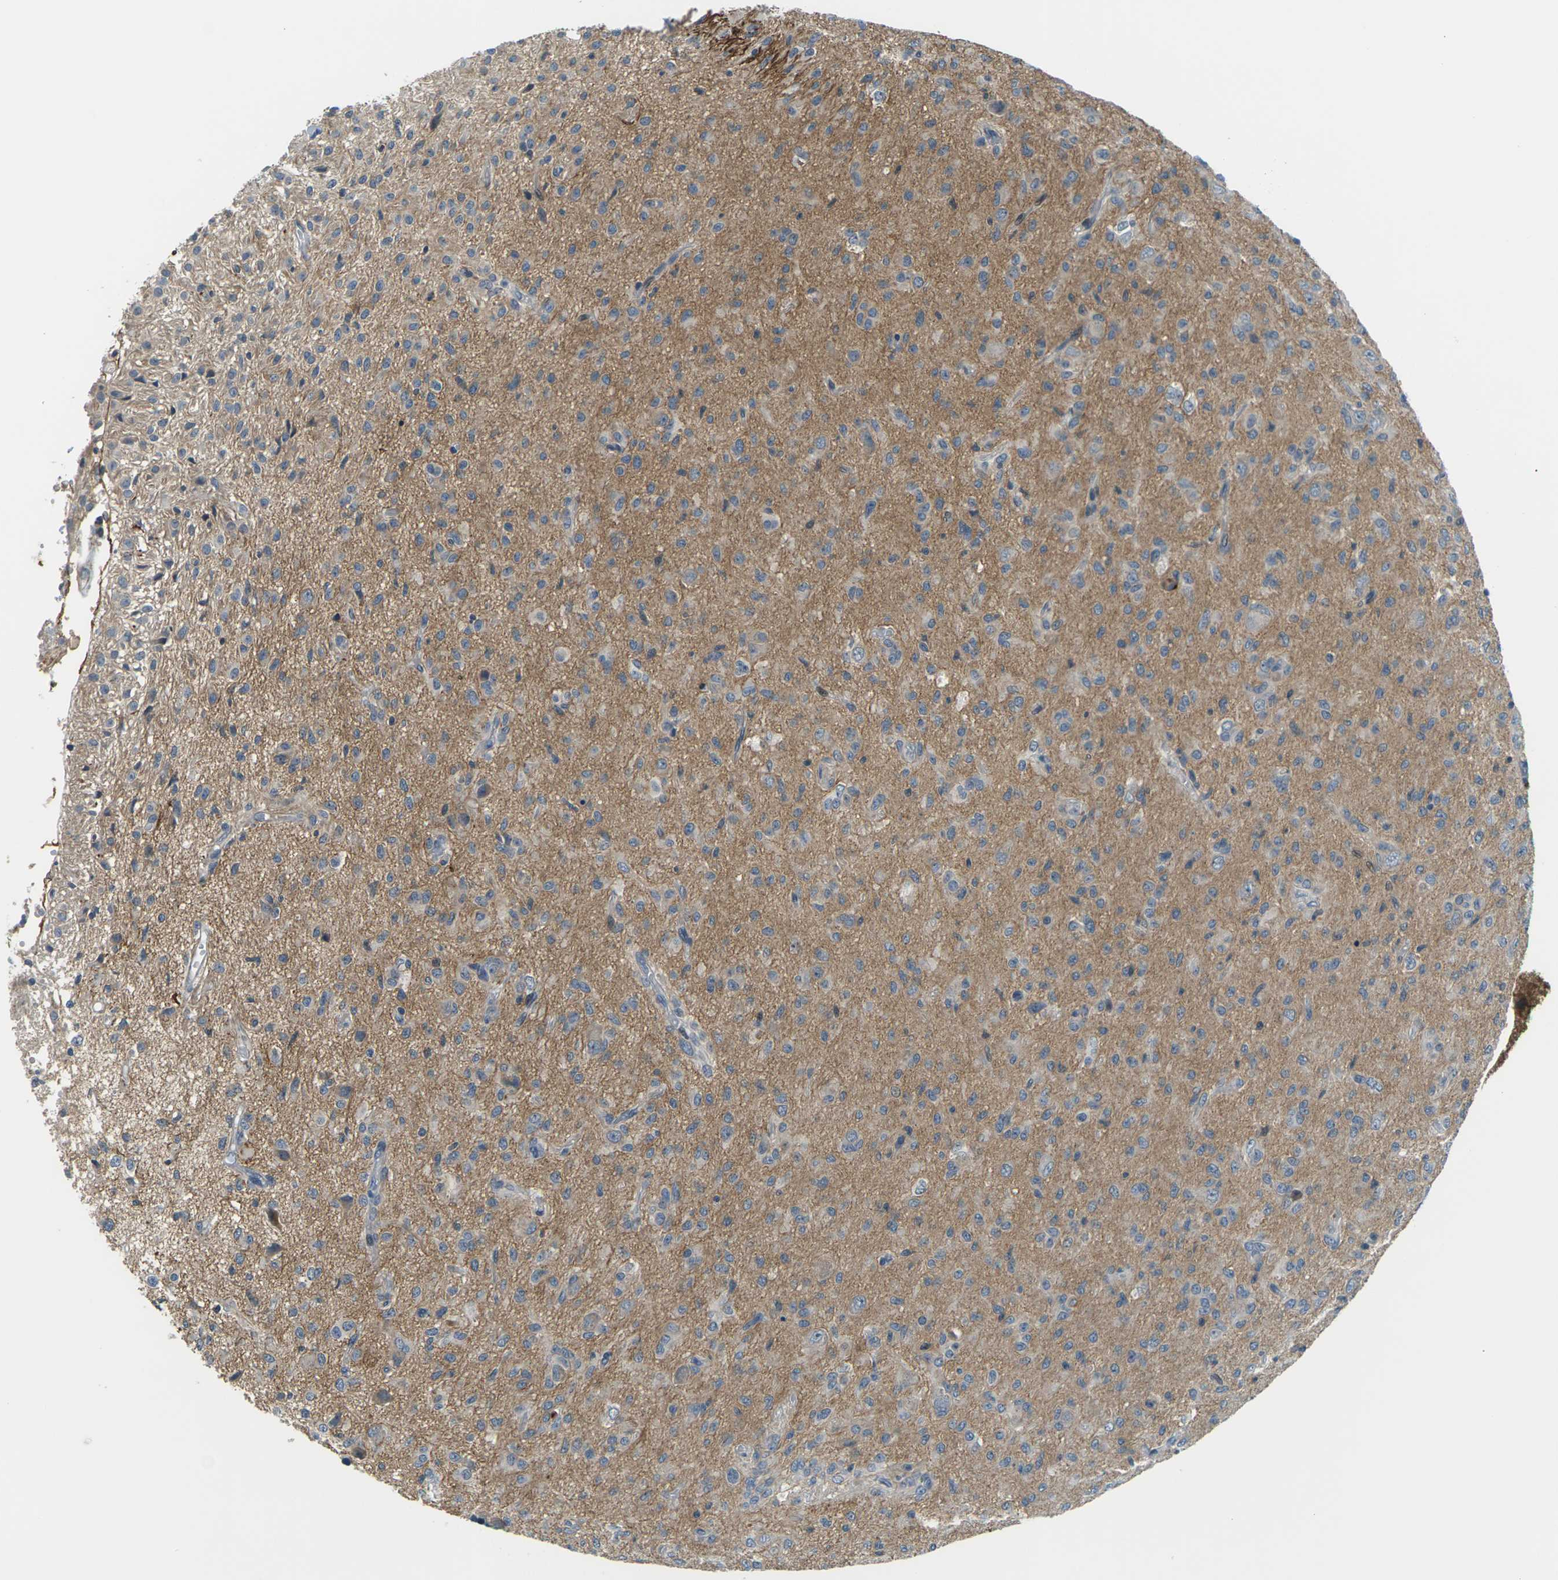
{"staining": {"intensity": "moderate", "quantity": "<25%", "location": "cytoplasmic/membranous"}, "tissue": "glioma", "cell_type": "Tumor cells", "image_type": "cancer", "snomed": [{"axis": "morphology", "description": "Glioma, malignant, High grade"}, {"axis": "topography", "description": "Brain"}], "caption": "IHC histopathology image of neoplastic tissue: human glioma stained using immunohistochemistry demonstrates low levels of moderate protein expression localized specifically in the cytoplasmic/membranous of tumor cells, appearing as a cytoplasmic/membranous brown color.", "gene": "SLC13A3", "patient": {"sex": "female", "age": 59}}